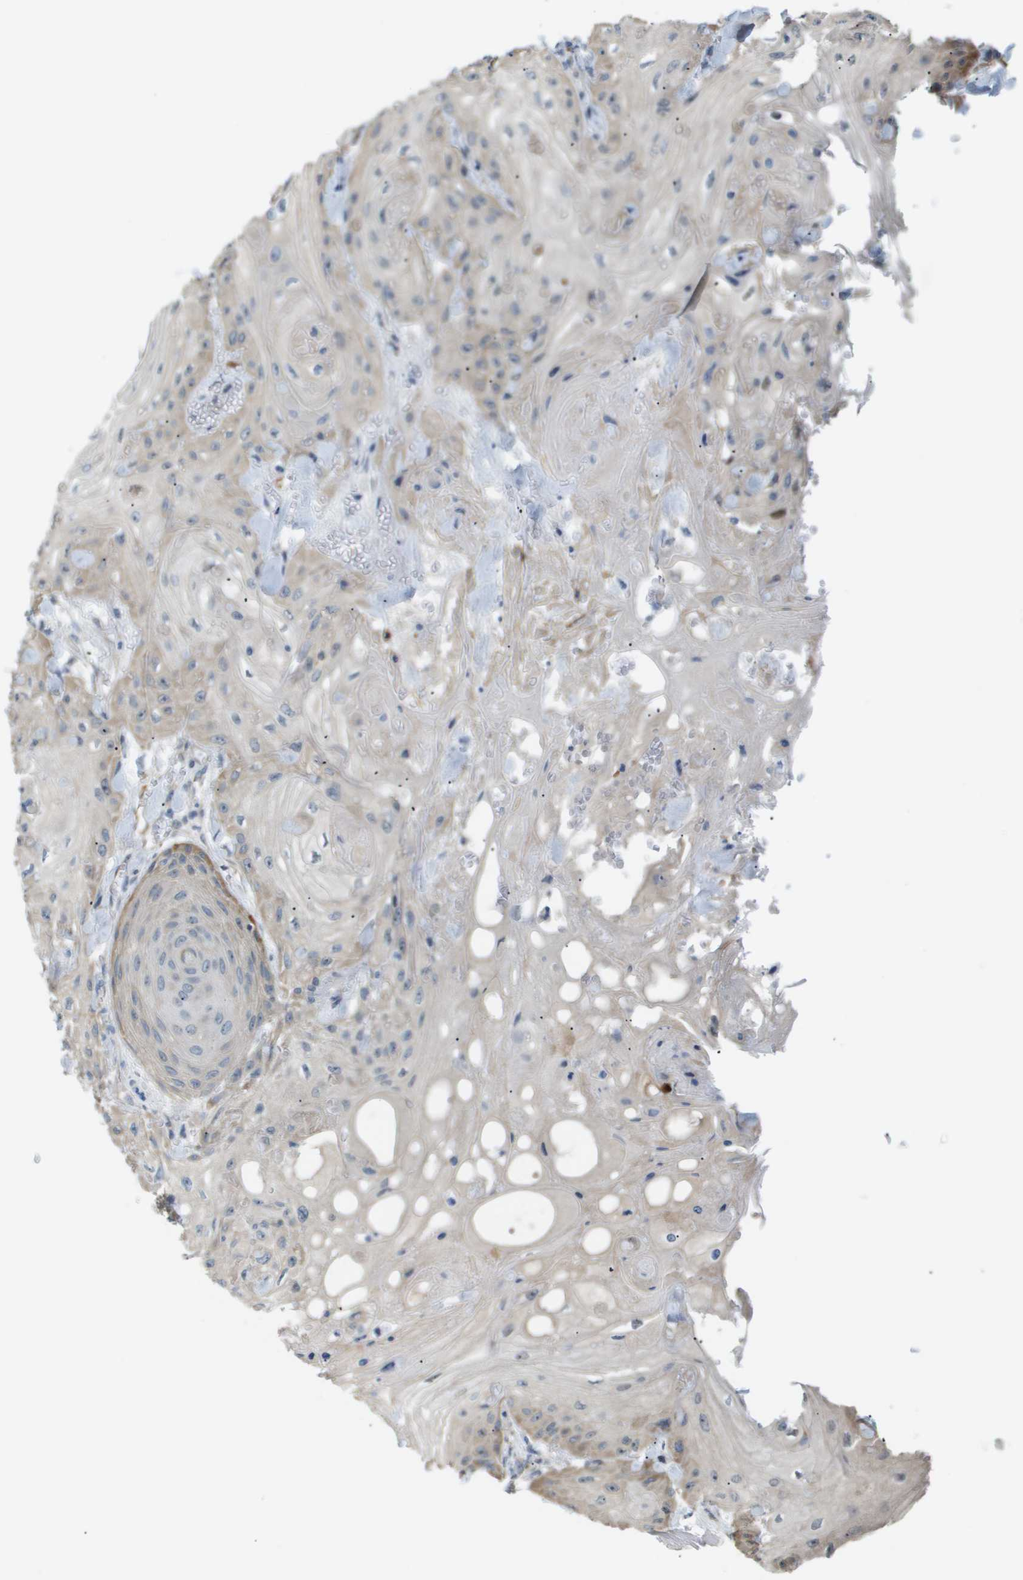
{"staining": {"intensity": "moderate", "quantity": "<25%", "location": "cytoplasmic/membranous"}, "tissue": "skin cancer", "cell_type": "Tumor cells", "image_type": "cancer", "snomed": [{"axis": "morphology", "description": "Squamous cell carcinoma, NOS"}, {"axis": "topography", "description": "Skin"}], "caption": "Immunohistochemistry (DAB (3,3'-diaminobenzidine)) staining of squamous cell carcinoma (skin) shows moderate cytoplasmic/membranous protein expression in approximately <25% of tumor cells.", "gene": "OTUD5", "patient": {"sex": "male", "age": 74}}